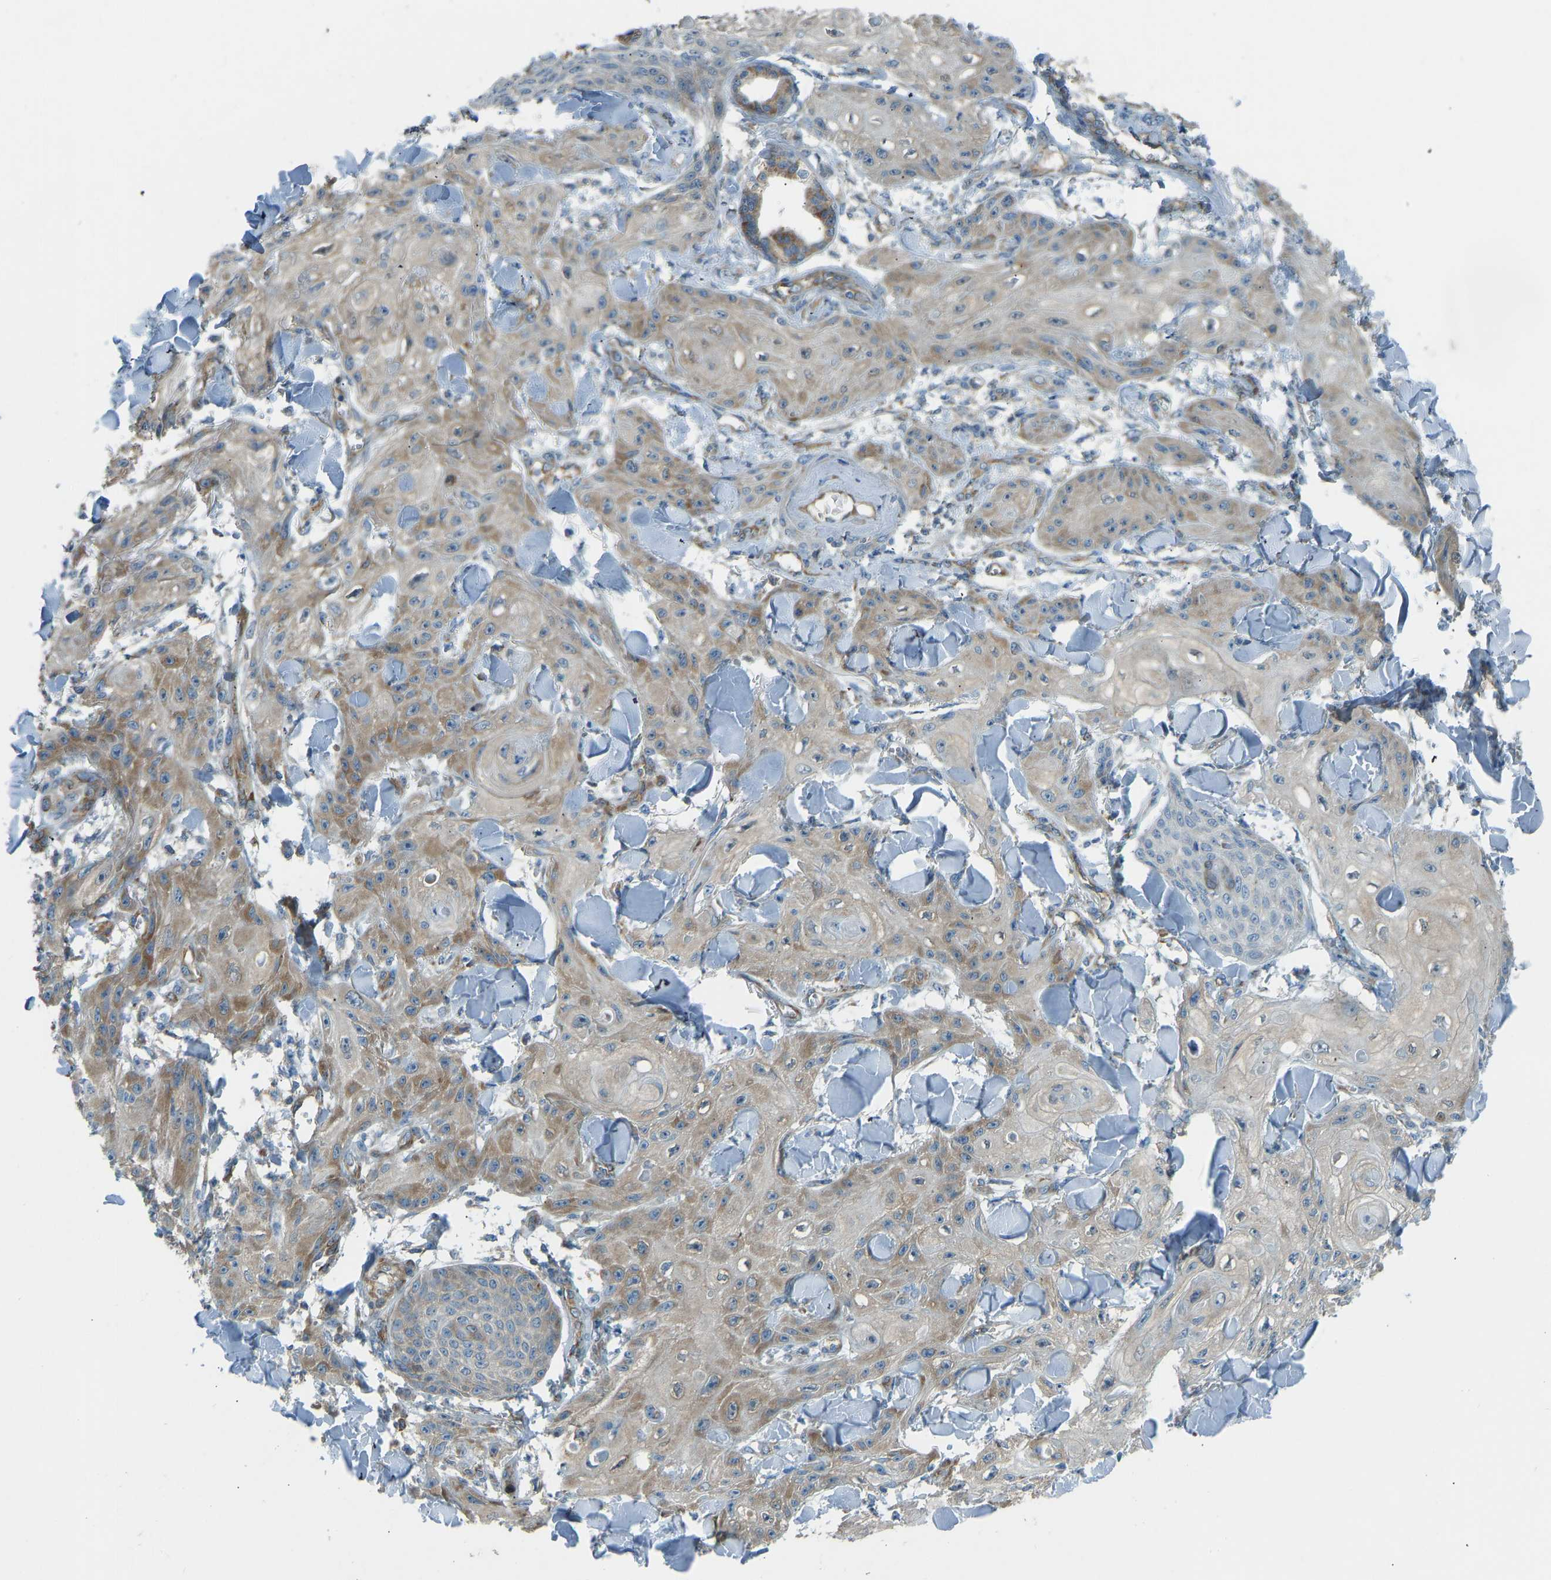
{"staining": {"intensity": "moderate", "quantity": ">75%", "location": "cytoplasmic/membranous"}, "tissue": "skin cancer", "cell_type": "Tumor cells", "image_type": "cancer", "snomed": [{"axis": "morphology", "description": "Squamous cell carcinoma, NOS"}, {"axis": "topography", "description": "Skin"}], "caption": "A micrograph showing moderate cytoplasmic/membranous expression in about >75% of tumor cells in skin cancer (squamous cell carcinoma), as visualized by brown immunohistochemical staining.", "gene": "STAU2", "patient": {"sex": "male", "age": 74}}